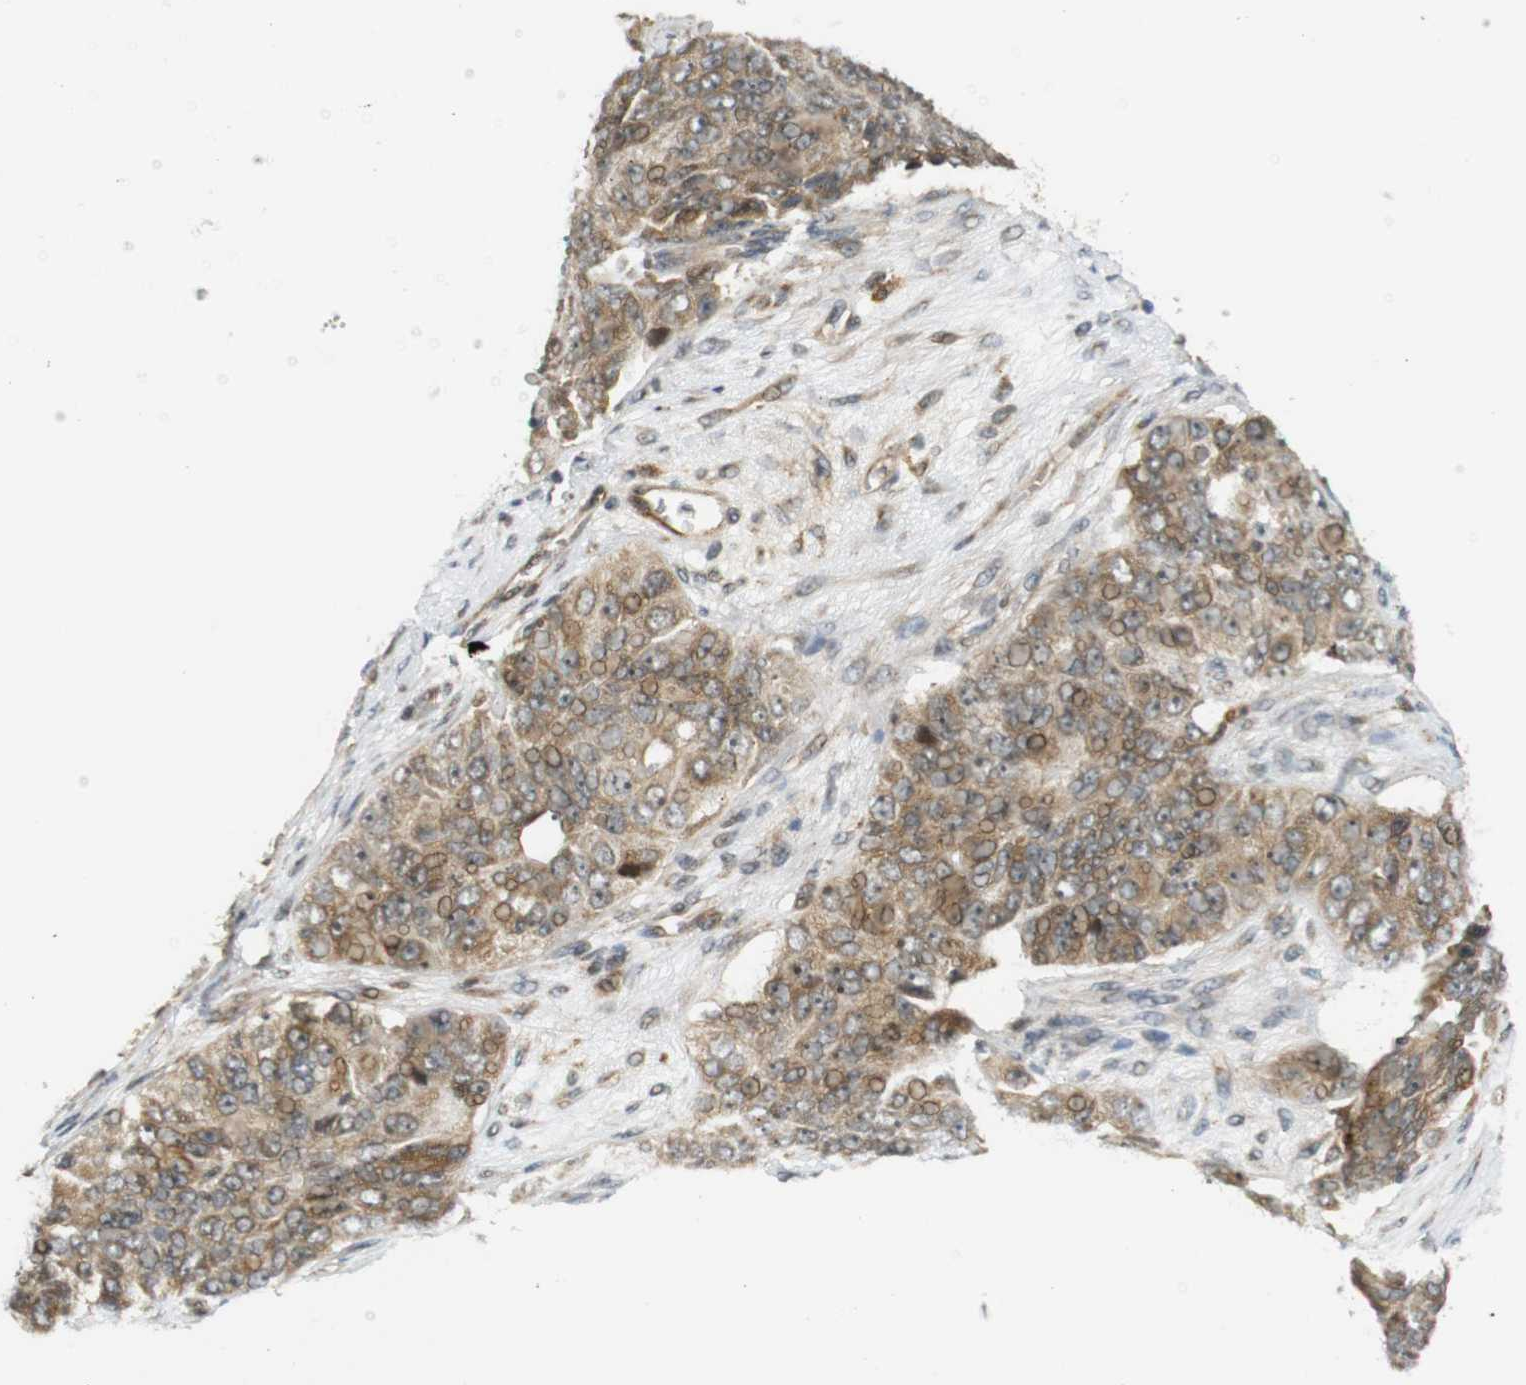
{"staining": {"intensity": "weak", "quantity": ">75%", "location": "cytoplasmic/membranous,nuclear"}, "tissue": "ovarian cancer", "cell_type": "Tumor cells", "image_type": "cancer", "snomed": [{"axis": "morphology", "description": "Carcinoma, endometroid"}, {"axis": "topography", "description": "Ovary"}], "caption": "High-magnification brightfield microscopy of ovarian endometroid carcinoma stained with DAB (brown) and counterstained with hematoxylin (blue). tumor cells exhibit weak cytoplasmic/membranous and nuclear expression is appreciated in approximately>75% of cells.", "gene": "TSPAN9", "patient": {"sex": "female", "age": 51}}